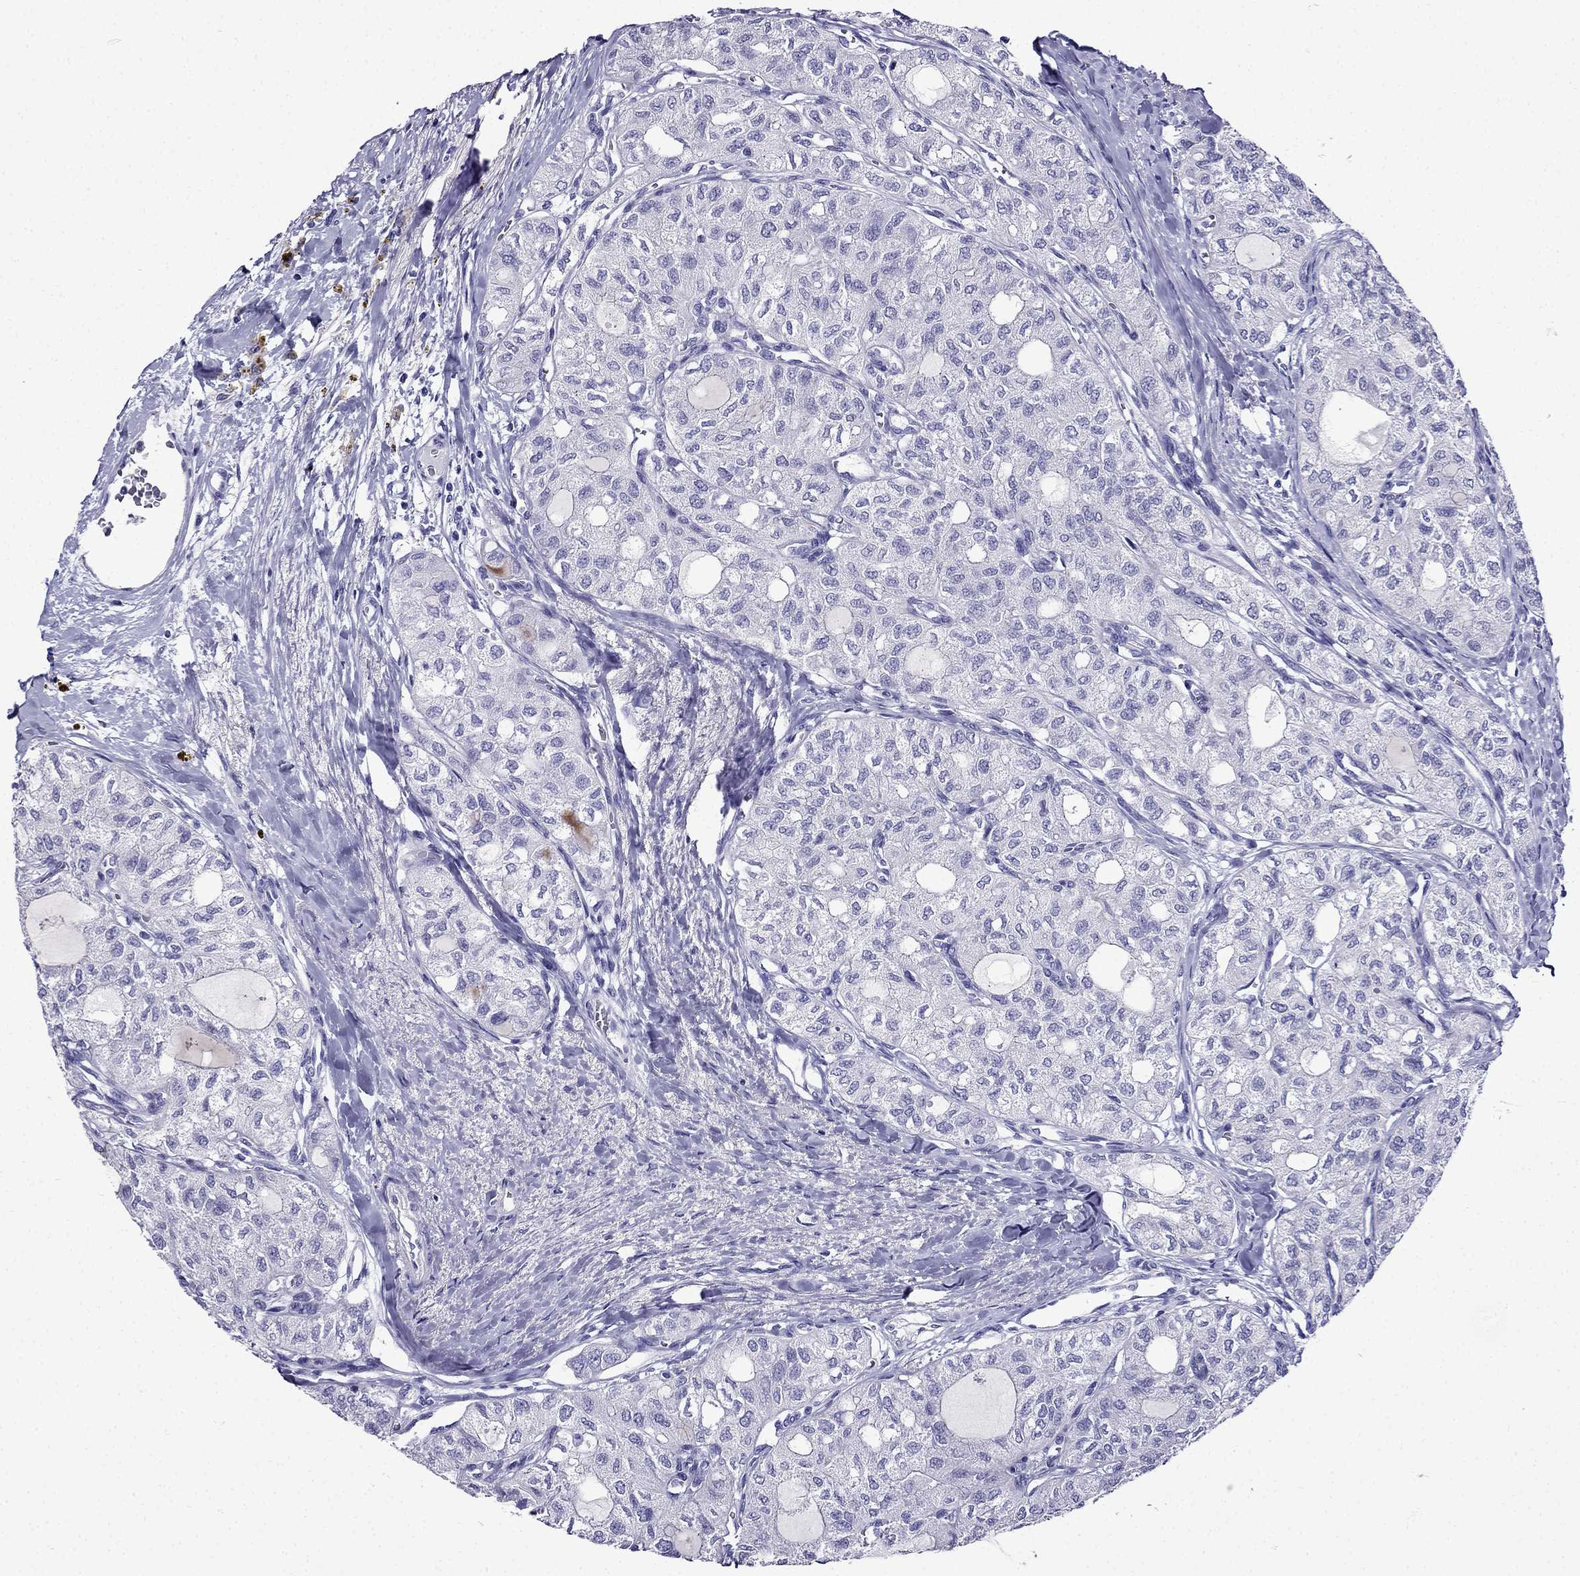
{"staining": {"intensity": "negative", "quantity": "none", "location": "none"}, "tissue": "thyroid cancer", "cell_type": "Tumor cells", "image_type": "cancer", "snomed": [{"axis": "morphology", "description": "Follicular adenoma carcinoma, NOS"}, {"axis": "topography", "description": "Thyroid gland"}], "caption": "Immunohistochemistry image of human thyroid cancer (follicular adenoma carcinoma) stained for a protein (brown), which demonstrates no positivity in tumor cells.", "gene": "ERC2", "patient": {"sex": "male", "age": 75}}